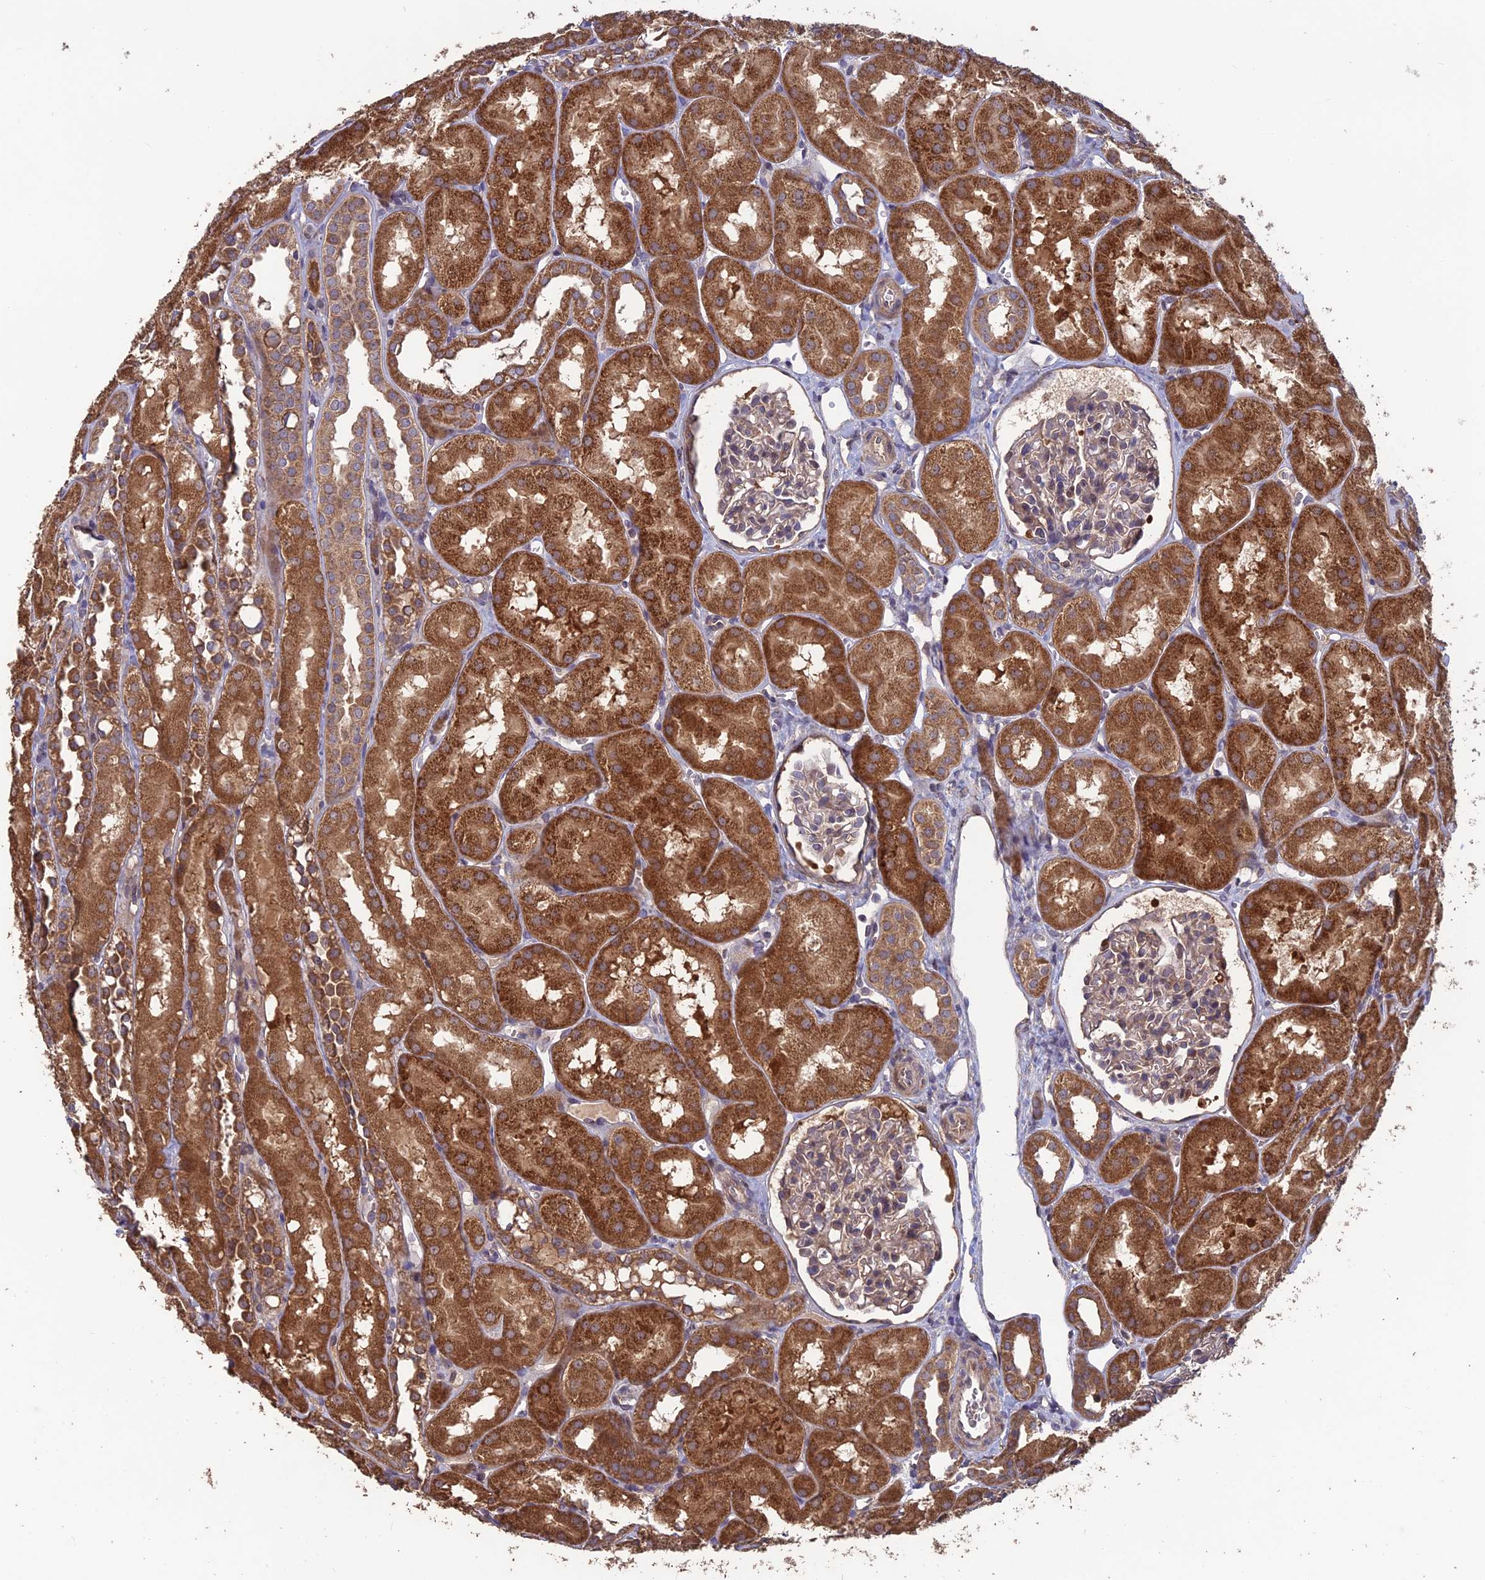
{"staining": {"intensity": "weak", "quantity": "<25%", "location": "cytoplasmic/membranous"}, "tissue": "kidney", "cell_type": "Cells in glomeruli", "image_type": "normal", "snomed": [{"axis": "morphology", "description": "Normal tissue, NOS"}, {"axis": "topography", "description": "Kidney"}, {"axis": "topography", "description": "Urinary bladder"}], "caption": "This histopathology image is of unremarkable kidney stained with IHC to label a protein in brown with the nuclei are counter-stained blue. There is no staining in cells in glomeruli.", "gene": "SHISA5", "patient": {"sex": "male", "age": 16}}